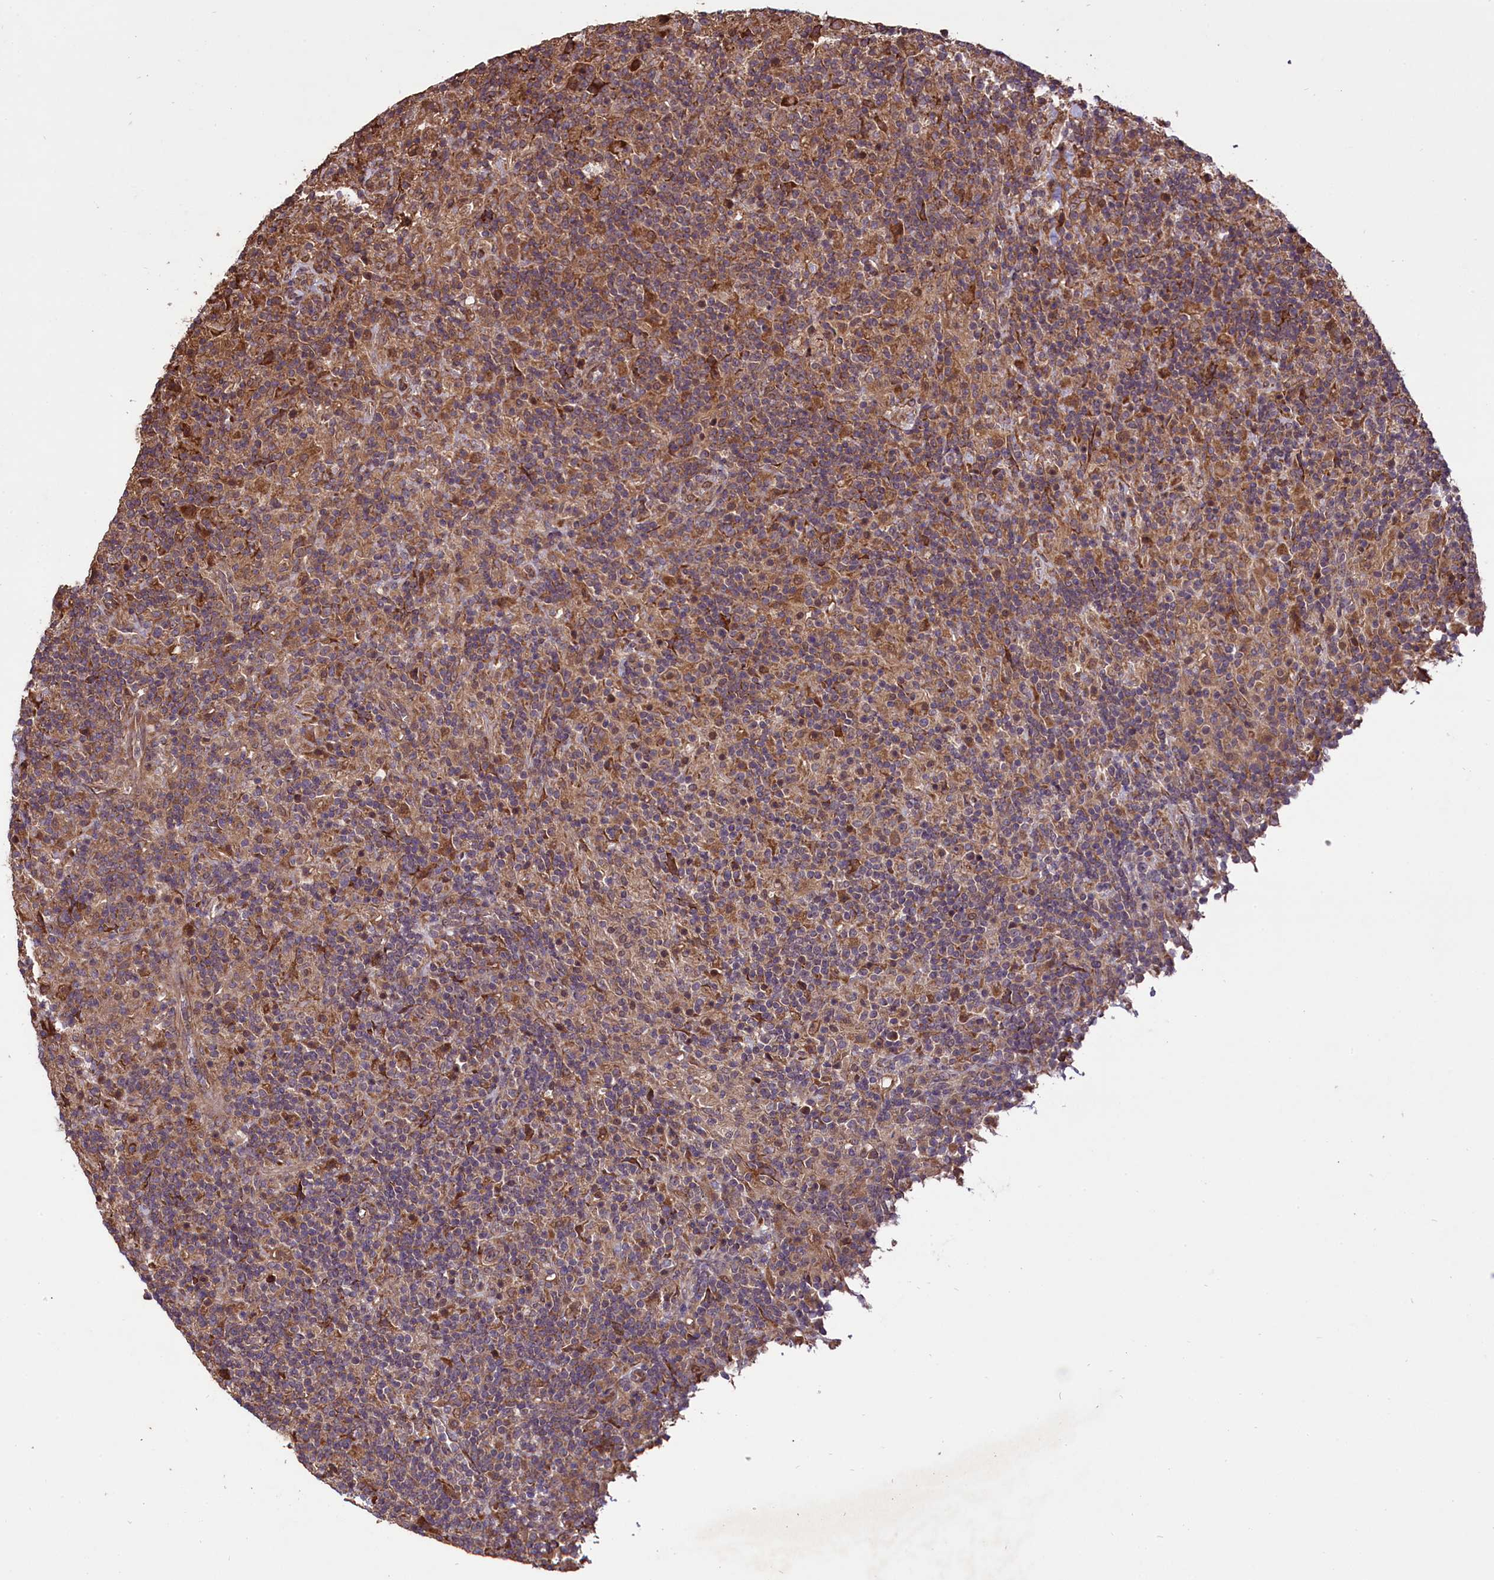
{"staining": {"intensity": "moderate", "quantity": ">75%", "location": "cytoplasmic/membranous"}, "tissue": "lymphoma", "cell_type": "Tumor cells", "image_type": "cancer", "snomed": [{"axis": "morphology", "description": "Hodgkin's disease, NOS"}, {"axis": "topography", "description": "Lymph node"}], "caption": "DAB immunohistochemical staining of human Hodgkin's disease shows moderate cytoplasmic/membranous protein staining in about >75% of tumor cells. (Stains: DAB (3,3'-diaminobenzidine) in brown, nuclei in blue, Microscopy: brightfield microscopy at high magnification).", "gene": "HDAC5", "patient": {"sex": "male", "age": 70}}